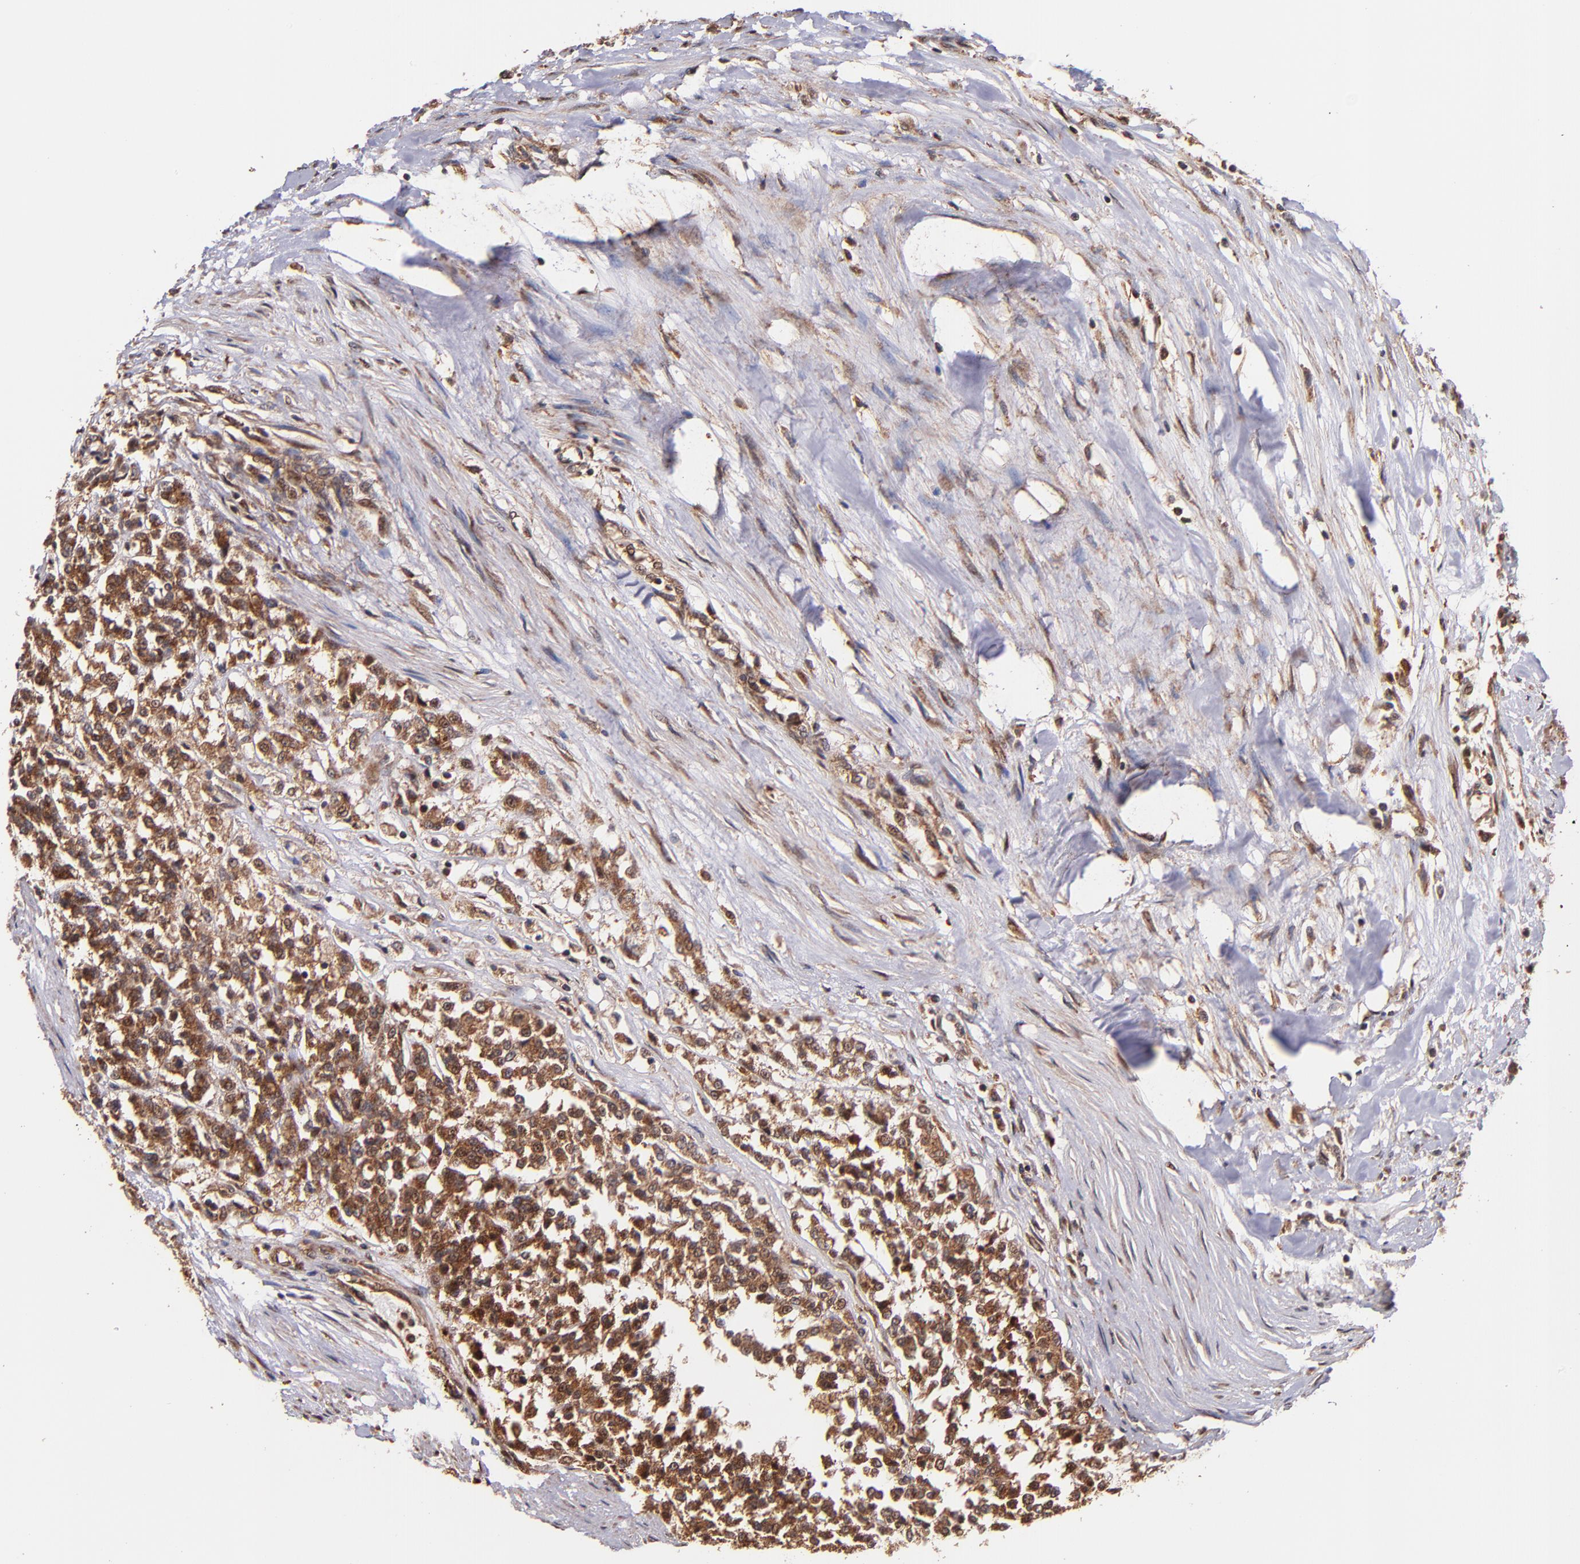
{"staining": {"intensity": "strong", "quantity": ">75%", "location": "cytoplasmic/membranous"}, "tissue": "testis cancer", "cell_type": "Tumor cells", "image_type": "cancer", "snomed": [{"axis": "morphology", "description": "Seminoma, NOS"}, {"axis": "topography", "description": "Testis"}], "caption": "Protein analysis of seminoma (testis) tissue reveals strong cytoplasmic/membranous expression in about >75% of tumor cells.", "gene": "STX8", "patient": {"sex": "male", "age": 59}}